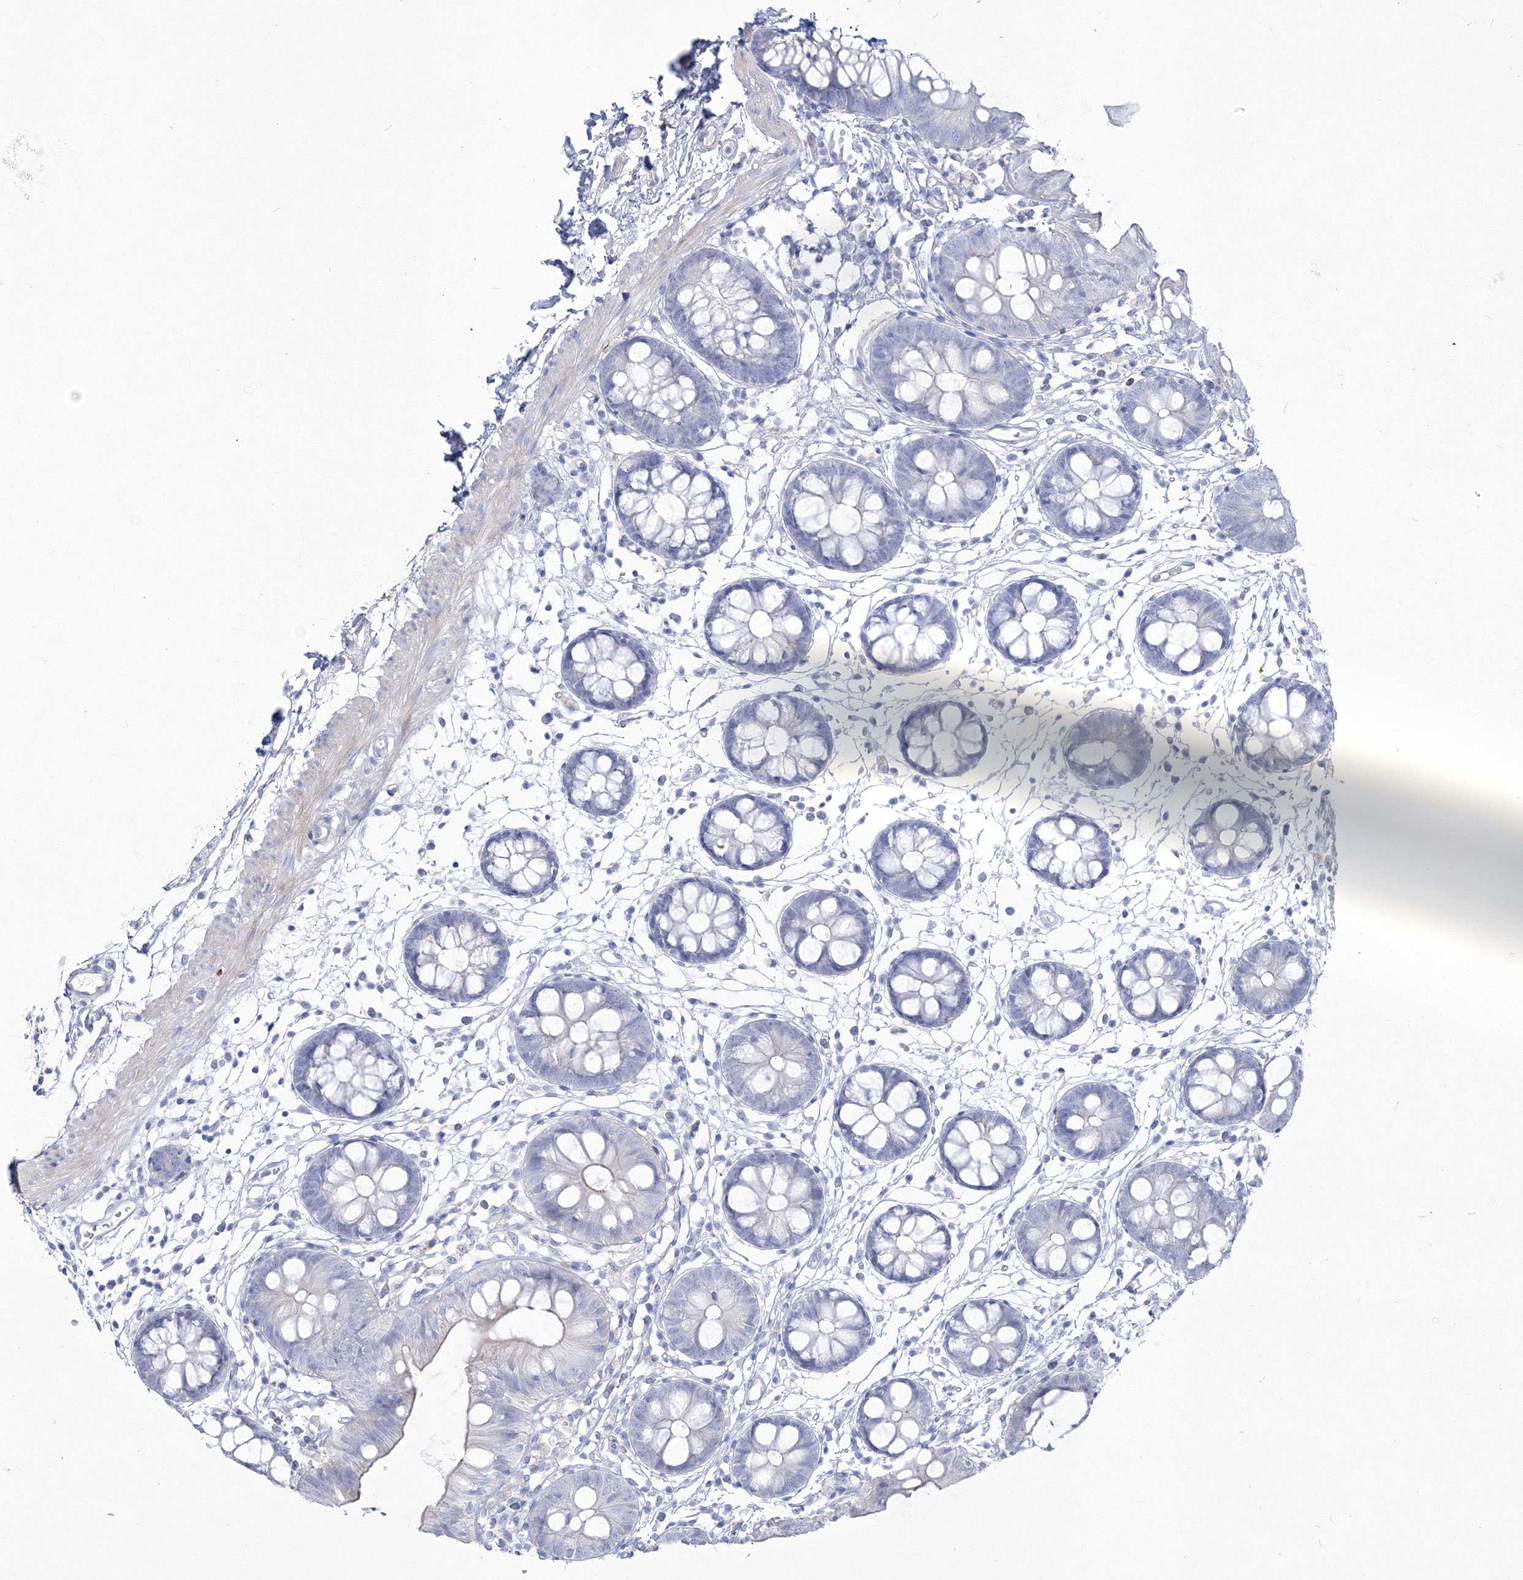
{"staining": {"intensity": "negative", "quantity": "none", "location": "none"}, "tissue": "colon", "cell_type": "Endothelial cells", "image_type": "normal", "snomed": [{"axis": "morphology", "description": "Normal tissue, NOS"}, {"axis": "topography", "description": "Colon"}], "caption": "Human colon stained for a protein using immunohistochemistry (IHC) displays no expression in endothelial cells.", "gene": "HYAL2", "patient": {"sex": "male", "age": 56}}